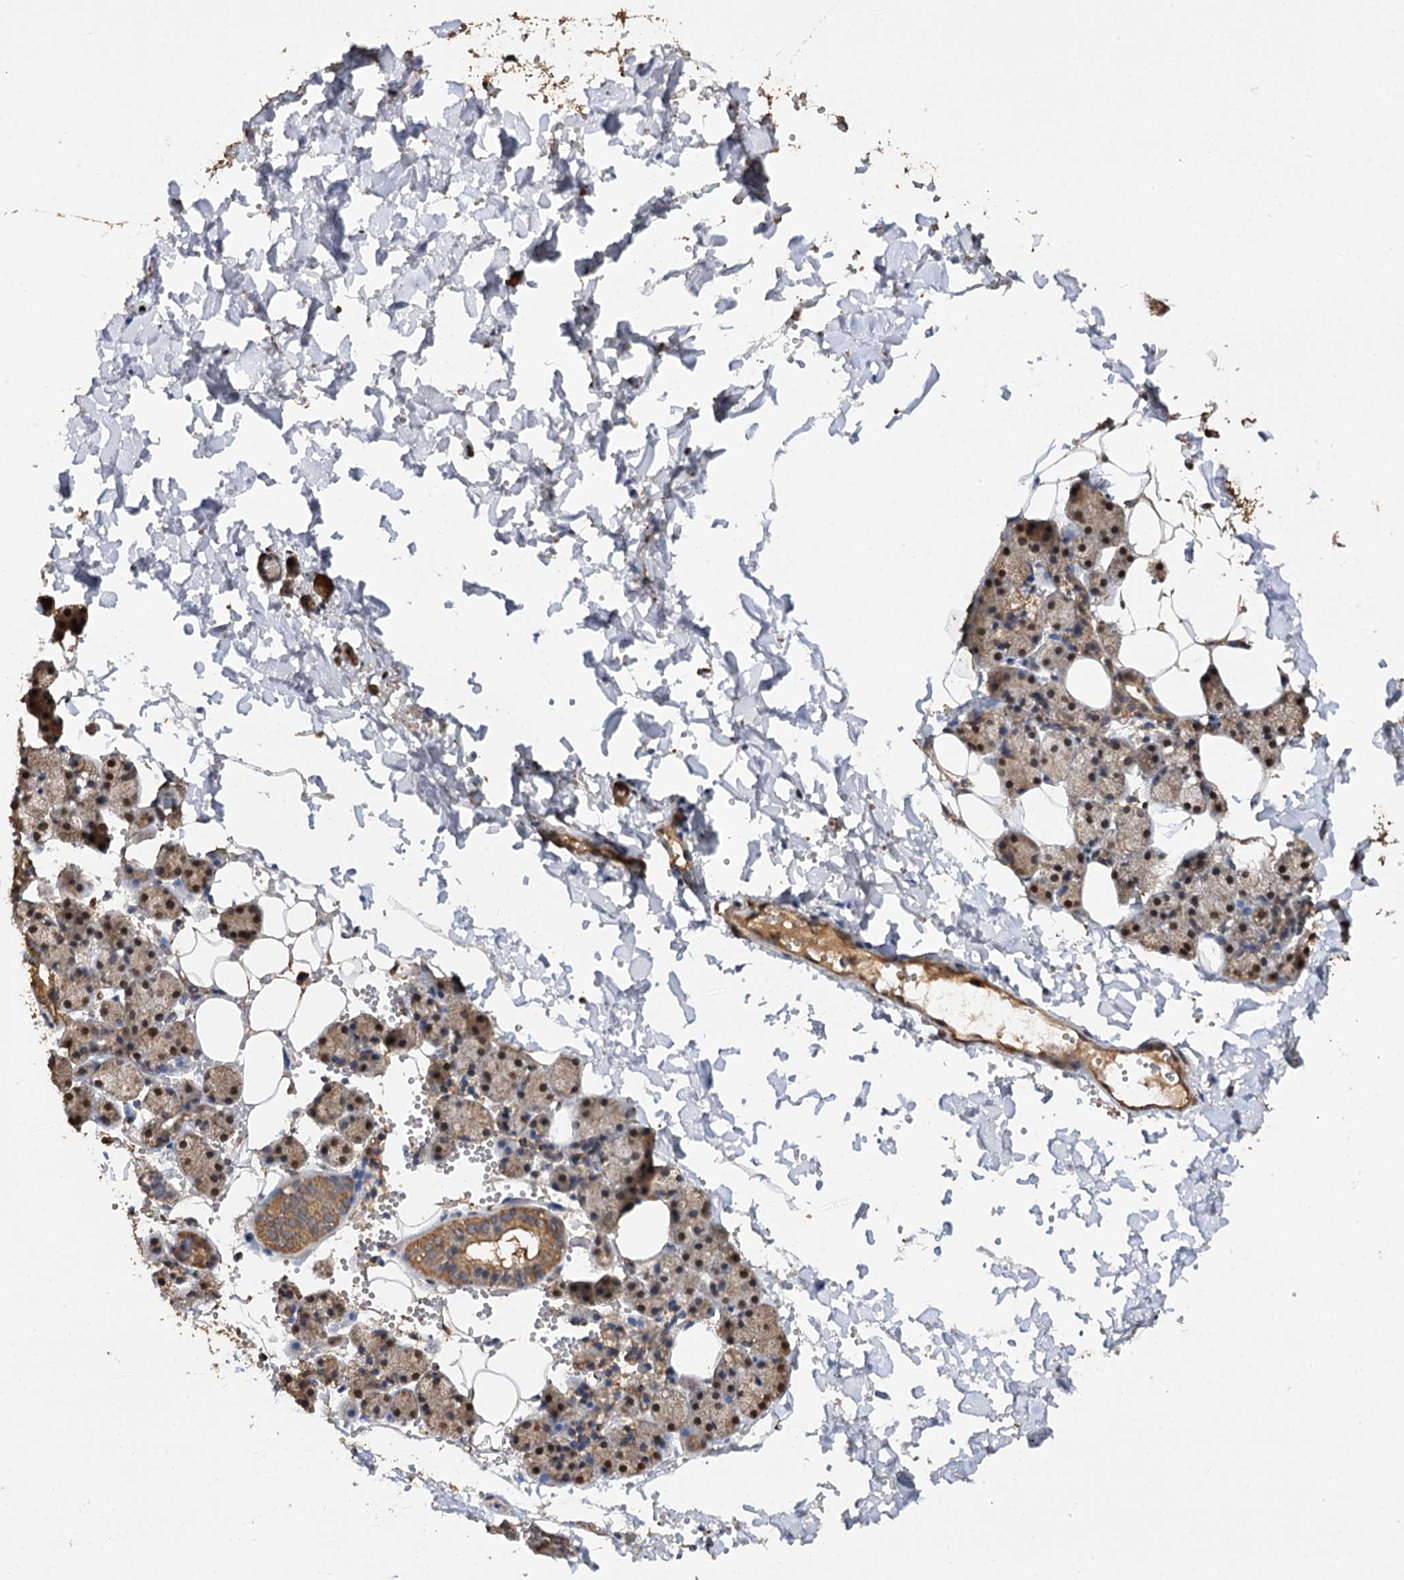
{"staining": {"intensity": "moderate", "quantity": "25%-75%", "location": "cytoplasmic/membranous,nuclear"}, "tissue": "salivary gland", "cell_type": "Glandular cells", "image_type": "normal", "snomed": [{"axis": "morphology", "description": "Normal tissue, NOS"}, {"axis": "topography", "description": "Salivary gland"}], "caption": "This is a histology image of immunohistochemistry staining of unremarkable salivary gland, which shows moderate staining in the cytoplasmic/membranous,nuclear of glandular cells.", "gene": "ARL13A", "patient": {"sex": "female", "age": 33}}